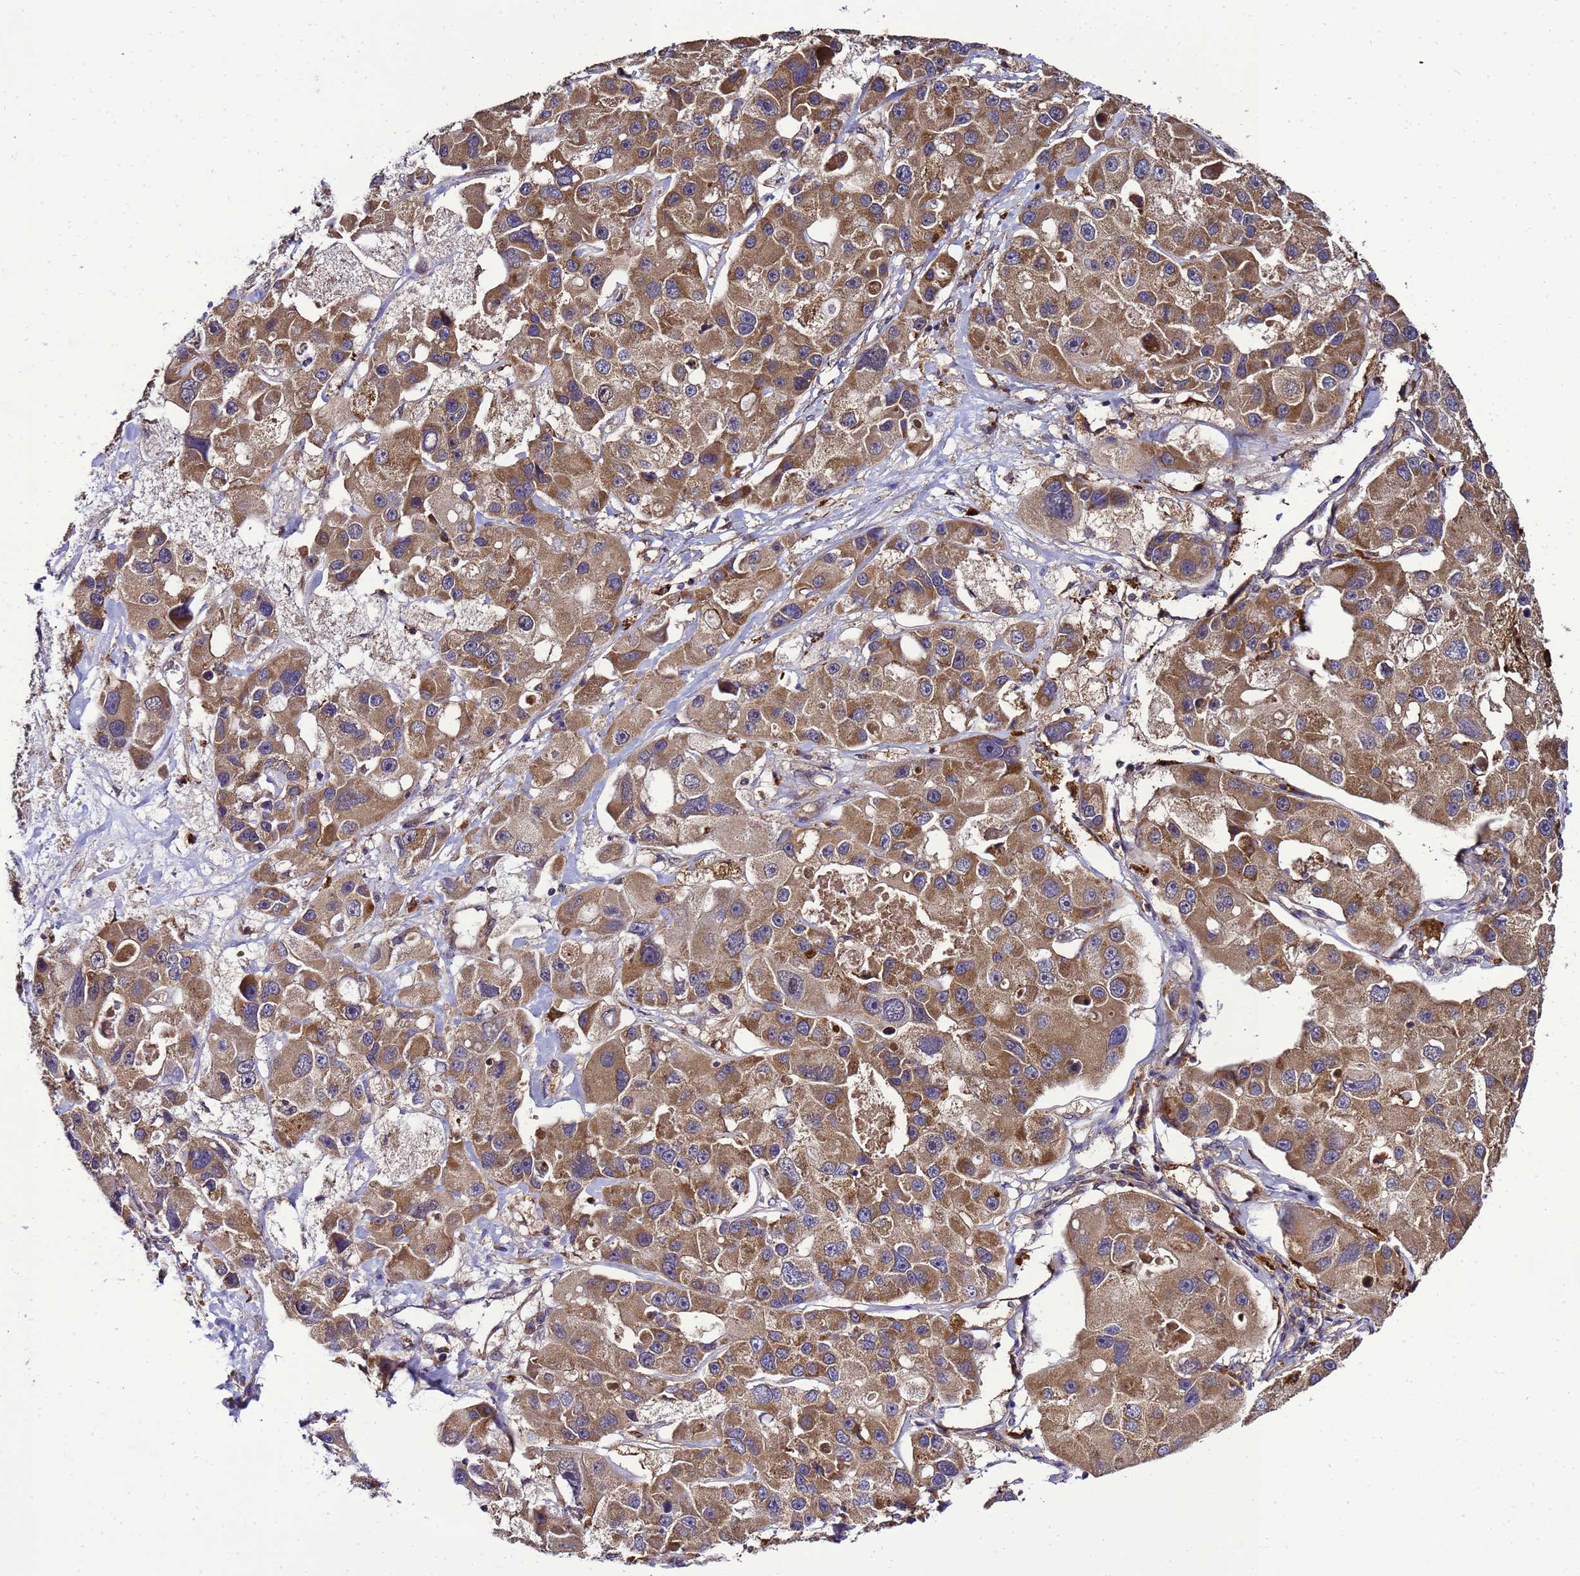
{"staining": {"intensity": "moderate", "quantity": ">75%", "location": "cytoplasmic/membranous"}, "tissue": "lung cancer", "cell_type": "Tumor cells", "image_type": "cancer", "snomed": [{"axis": "morphology", "description": "Adenocarcinoma, NOS"}, {"axis": "topography", "description": "Lung"}], "caption": "A brown stain highlights moderate cytoplasmic/membranous expression of a protein in adenocarcinoma (lung) tumor cells.", "gene": "TRABD", "patient": {"sex": "female", "age": 54}}